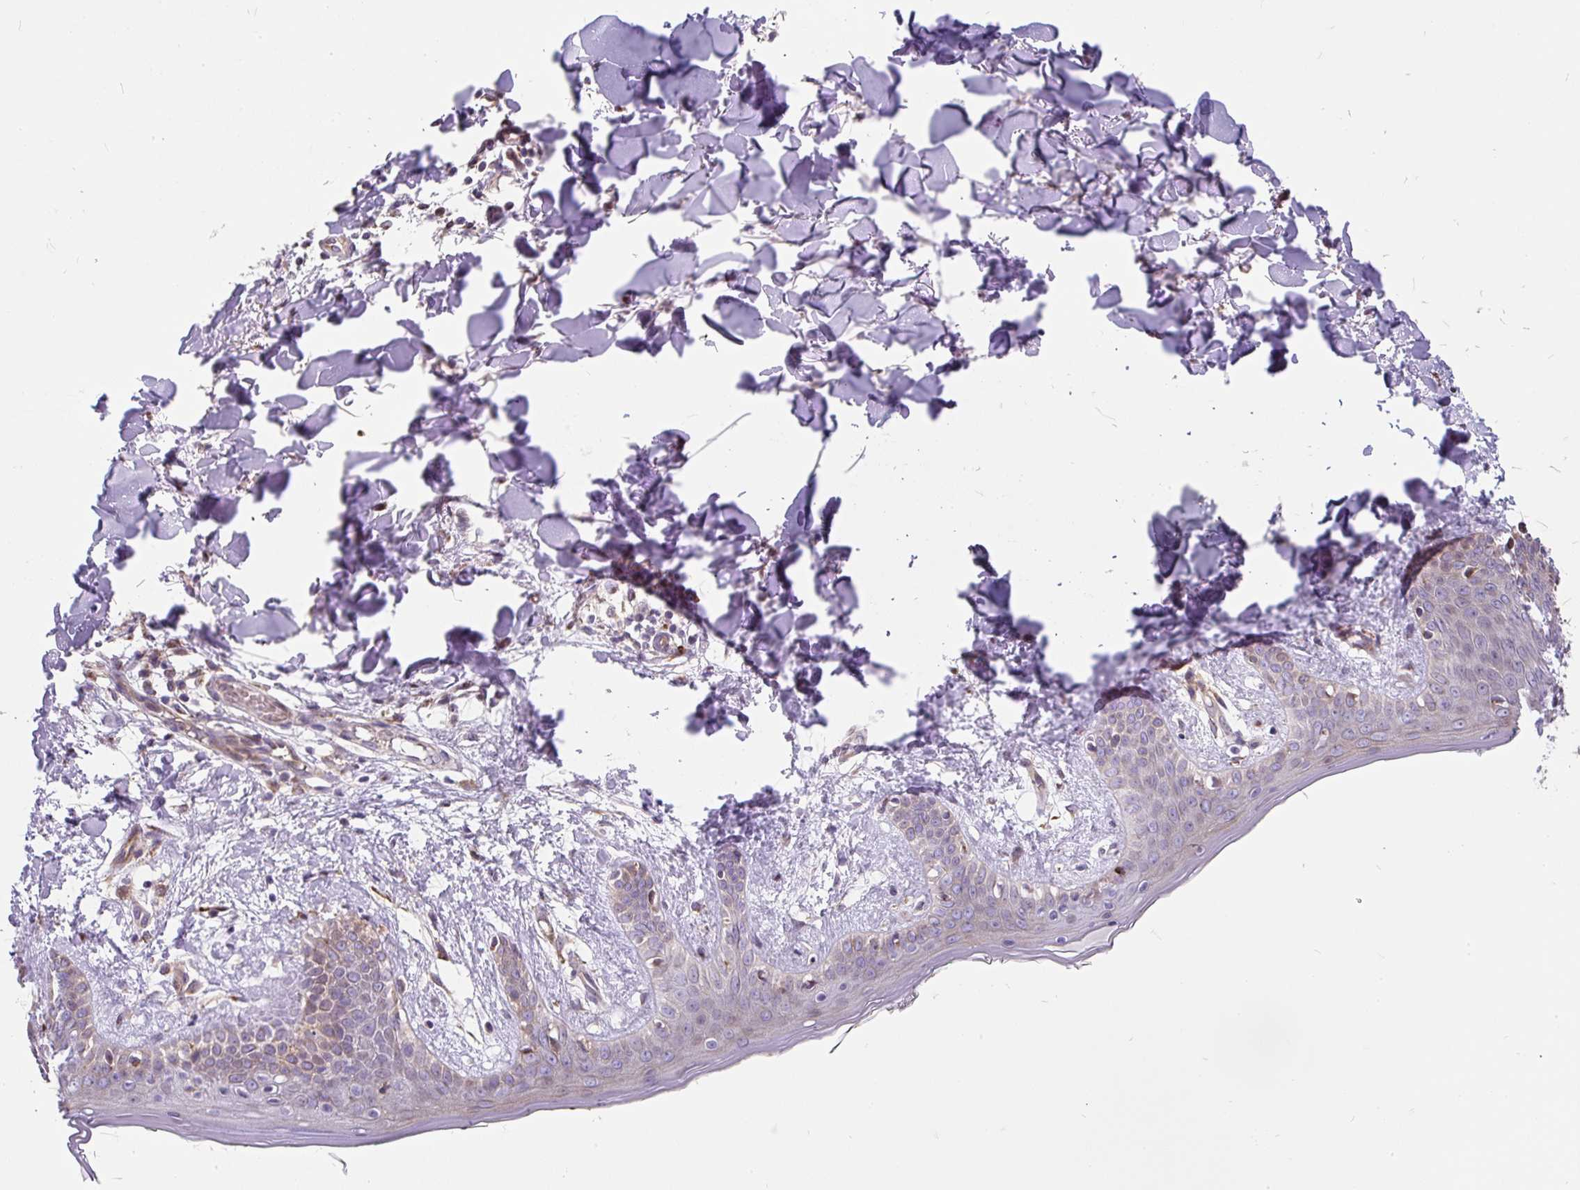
{"staining": {"intensity": "moderate", "quantity": "25%-75%", "location": "cytoplasmic/membranous"}, "tissue": "skin", "cell_type": "Fibroblasts", "image_type": "normal", "snomed": [{"axis": "morphology", "description": "Normal tissue, NOS"}, {"axis": "topography", "description": "Skin"}], "caption": "Fibroblasts demonstrate medium levels of moderate cytoplasmic/membranous positivity in about 25%-75% of cells in benign skin.", "gene": "PUS7L", "patient": {"sex": "female", "age": 34}}